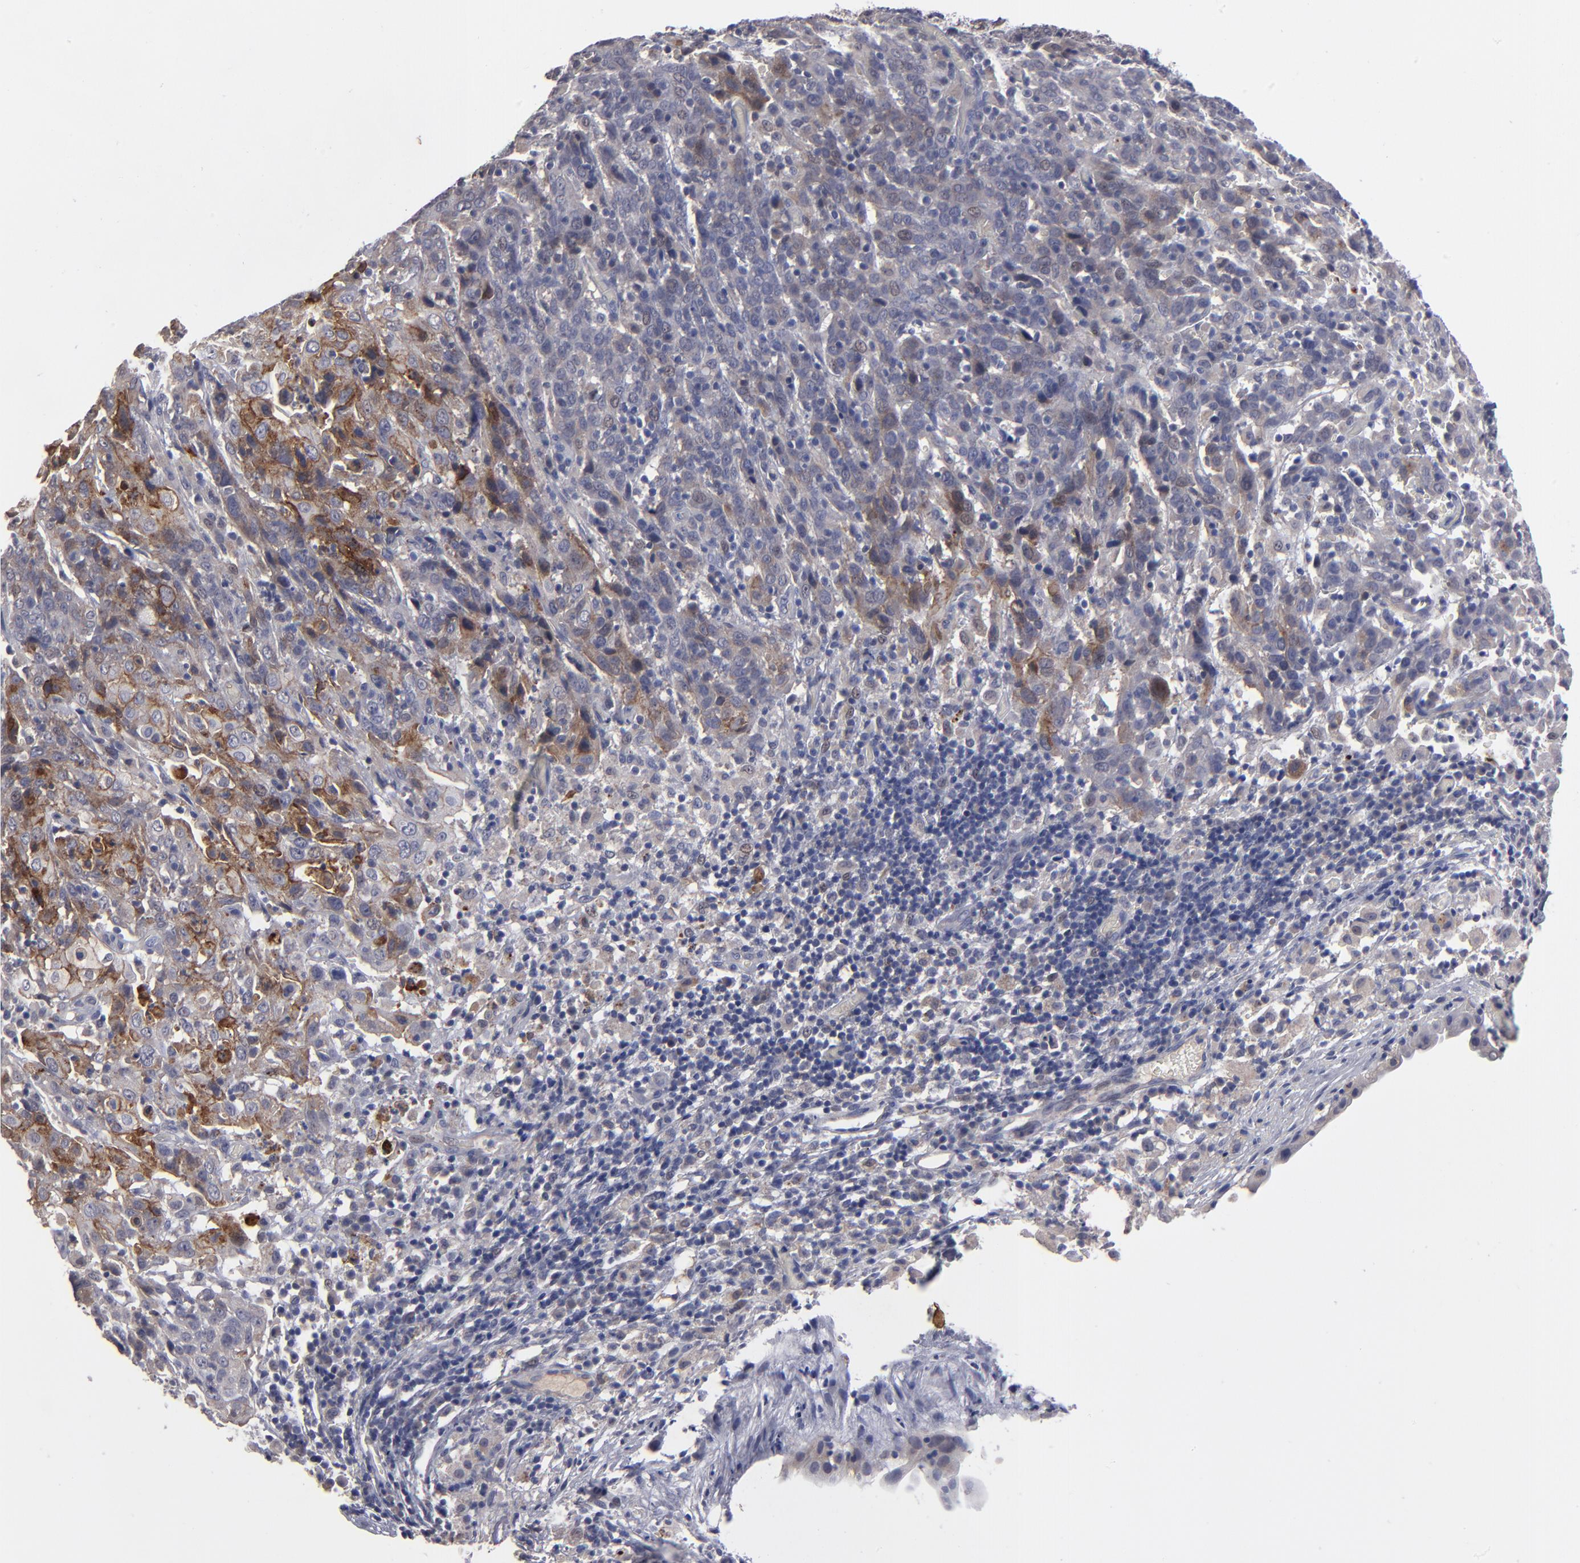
{"staining": {"intensity": "moderate", "quantity": "25%-75%", "location": "cytoplasmic/membranous"}, "tissue": "cervical cancer", "cell_type": "Tumor cells", "image_type": "cancer", "snomed": [{"axis": "morphology", "description": "Normal tissue, NOS"}, {"axis": "morphology", "description": "Squamous cell carcinoma, NOS"}, {"axis": "topography", "description": "Cervix"}], "caption": "This micrograph shows cervical cancer (squamous cell carcinoma) stained with immunohistochemistry to label a protein in brown. The cytoplasmic/membranous of tumor cells show moderate positivity for the protein. Nuclei are counter-stained blue.", "gene": "GPM6B", "patient": {"sex": "female", "age": 67}}